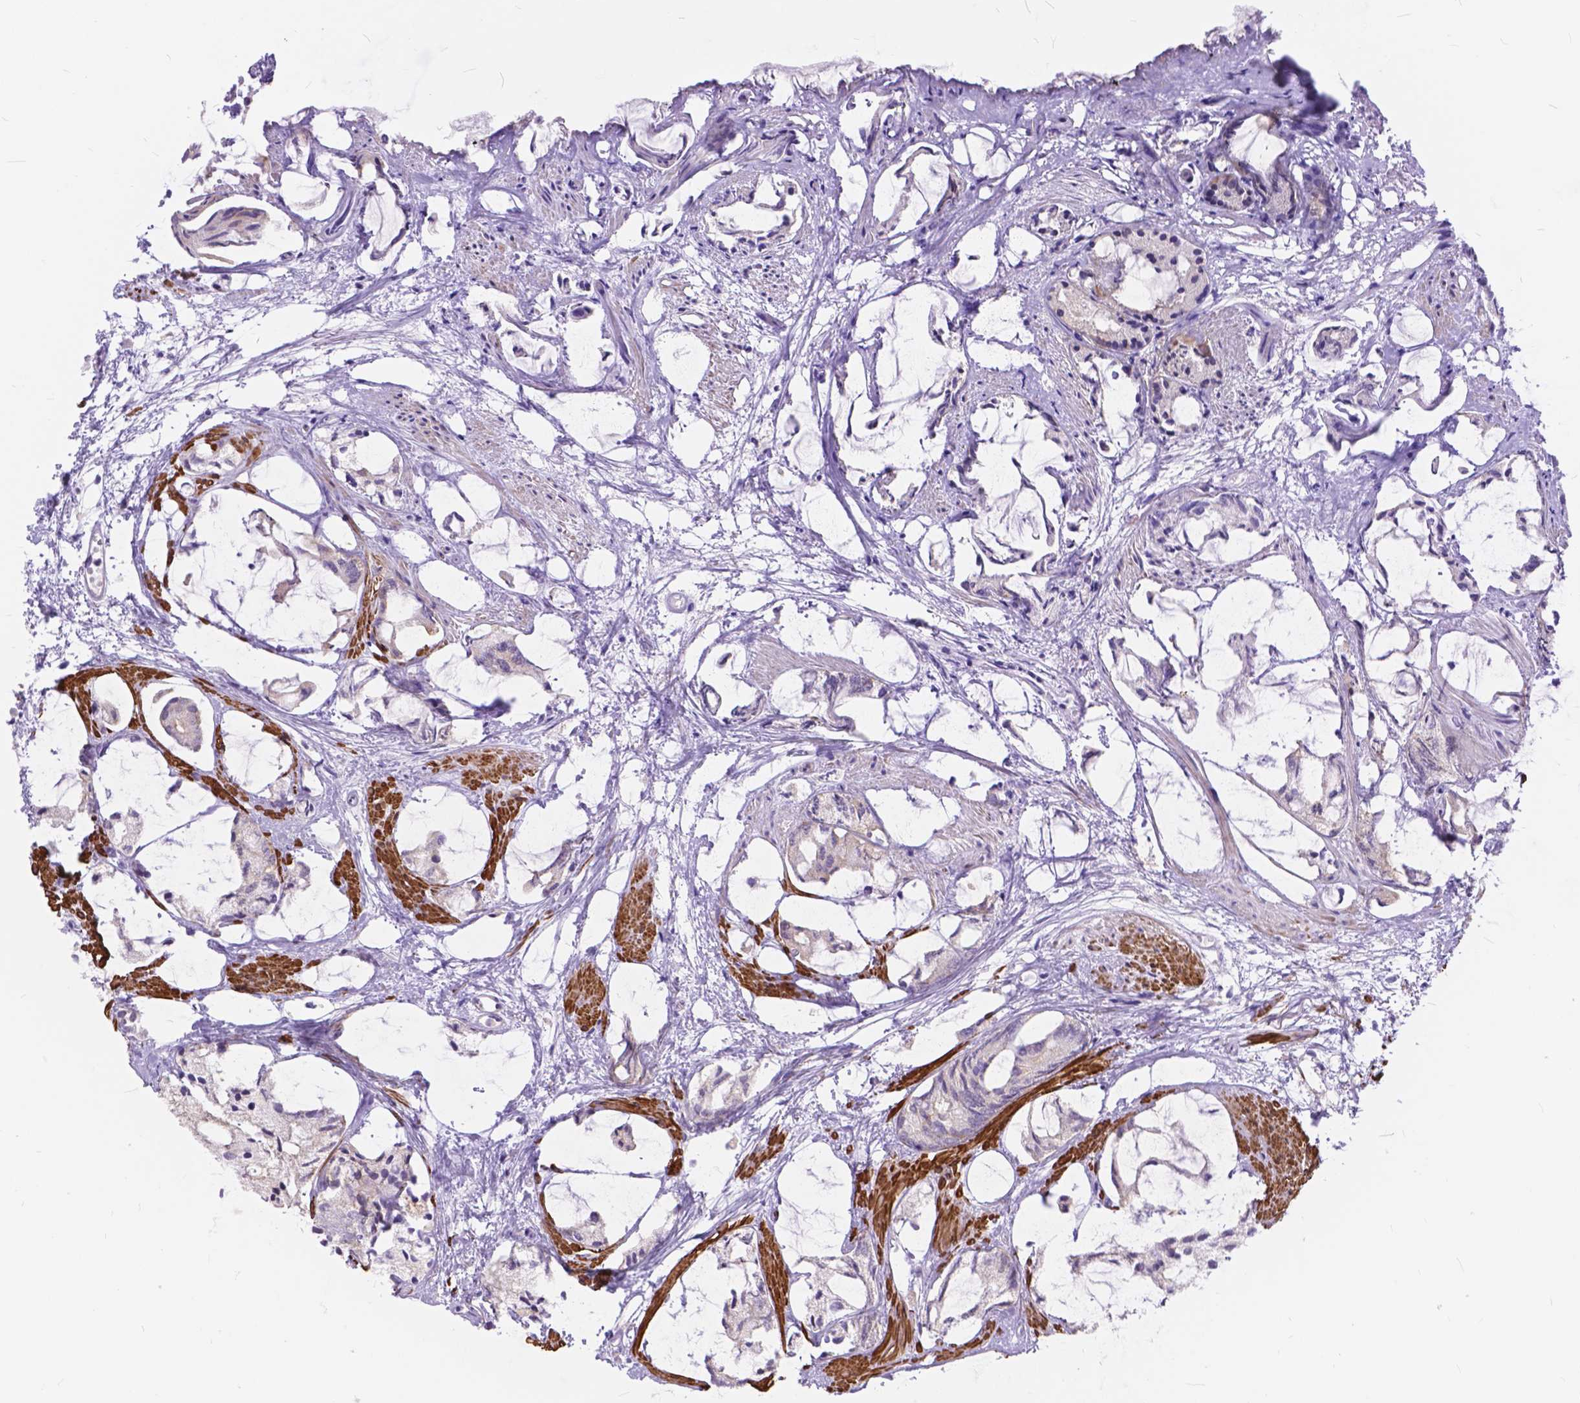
{"staining": {"intensity": "negative", "quantity": "none", "location": "none"}, "tissue": "prostate cancer", "cell_type": "Tumor cells", "image_type": "cancer", "snomed": [{"axis": "morphology", "description": "Adenocarcinoma, High grade"}, {"axis": "topography", "description": "Prostate"}], "caption": "This is a micrograph of immunohistochemistry (IHC) staining of high-grade adenocarcinoma (prostate), which shows no expression in tumor cells.", "gene": "MAN2C1", "patient": {"sex": "male", "age": 85}}